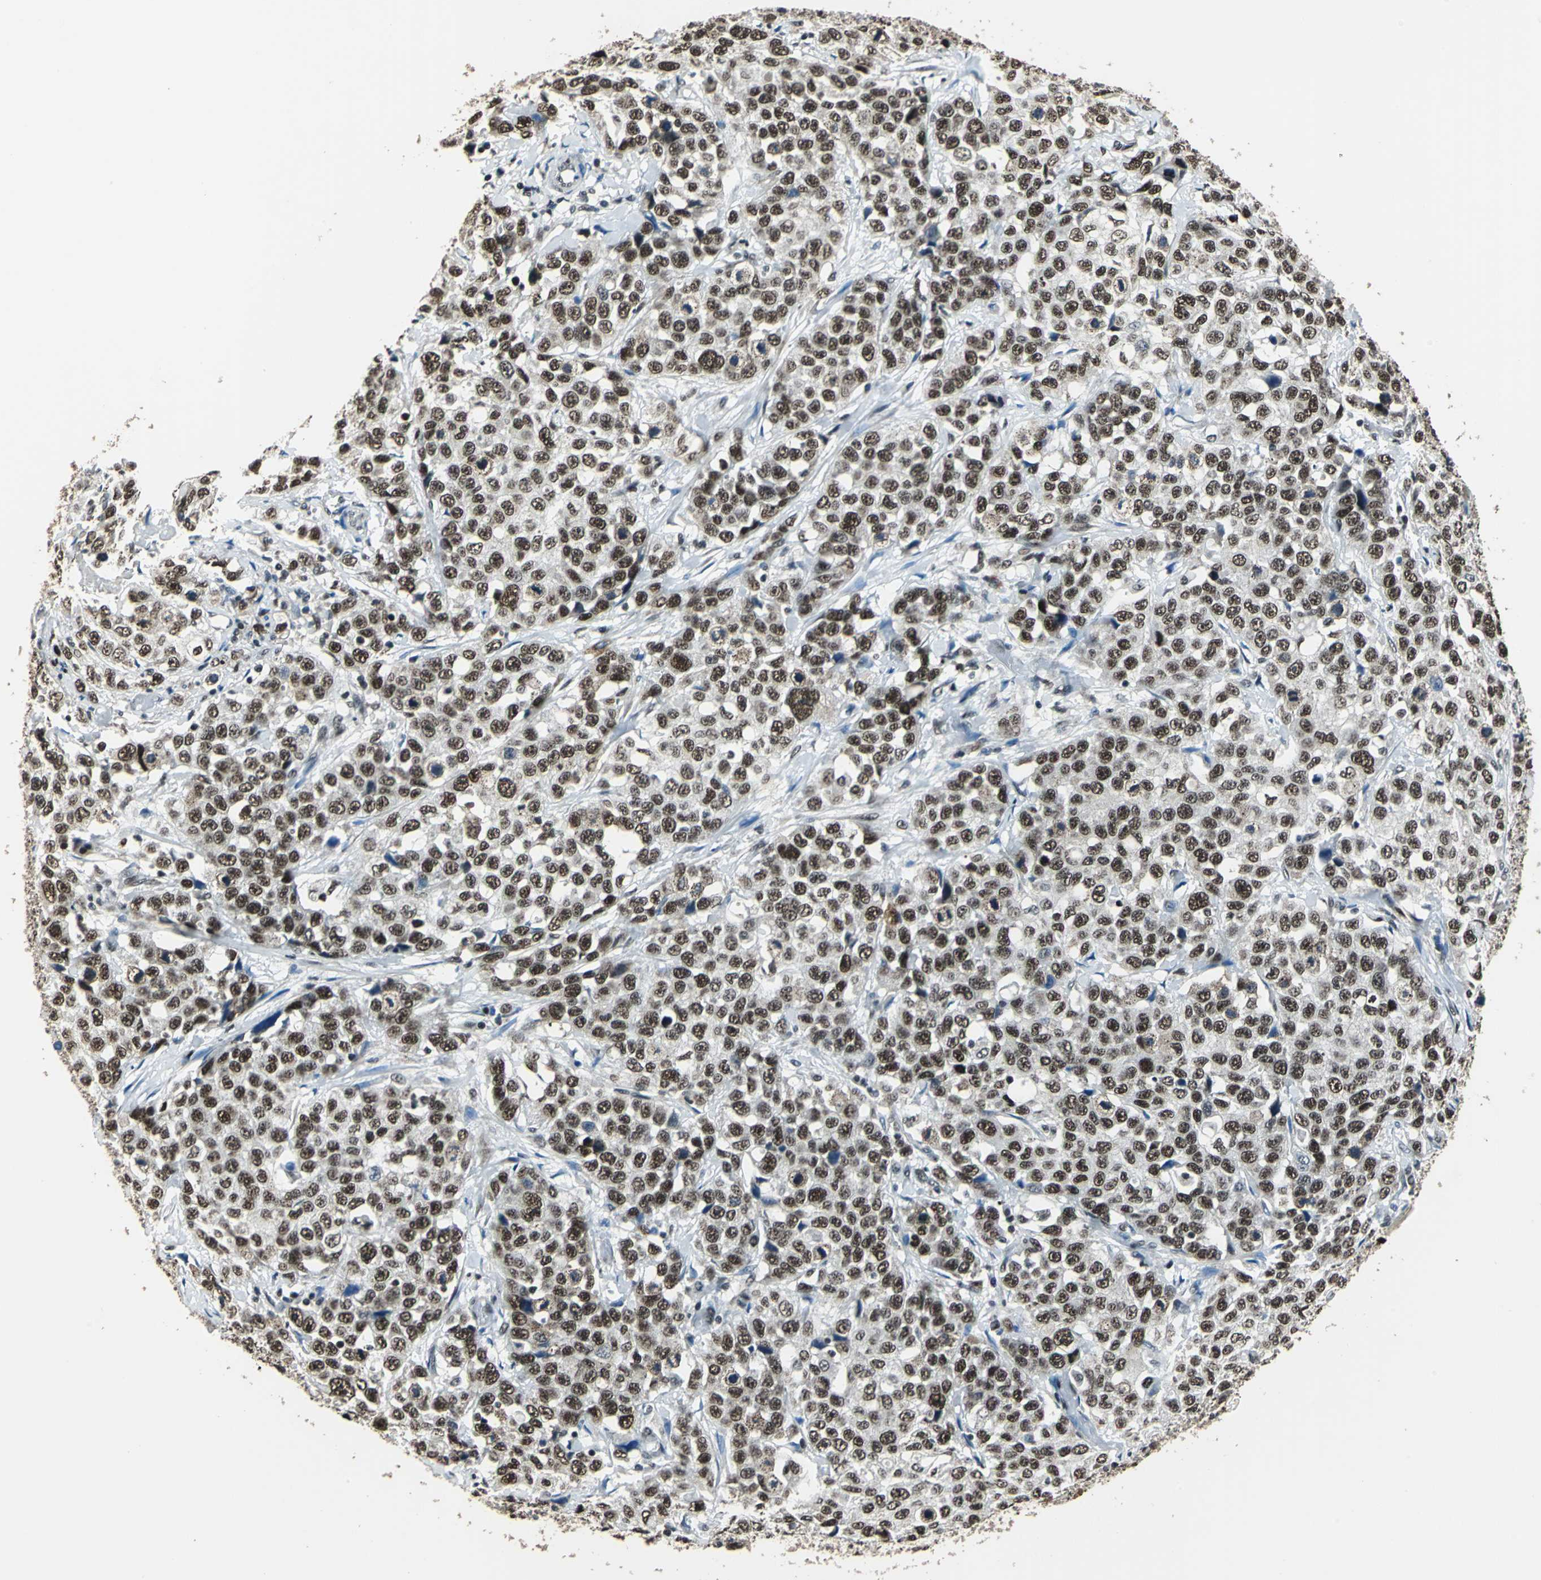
{"staining": {"intensity": "moderate", "quantity": ">75%", "location": "nuclear"}, "tissue": "stomach cancer", "cell_type": "Tumor cells", "image_type": "cancer", "snomed": [{"axis": "morphology", "description": "Normal tissue, NOS"}, {"axis": "morphology", "description": "Adenocarcinoma, NOS"}, {"axis": "topography", "description": "Stomach"}], "caption": "Tumor cells display moderate nuclear positivity in approximately >75% of cells in stomach cancer.", "gene": "BCLAF1", "patient": {"sex": "male", "age": 48}}